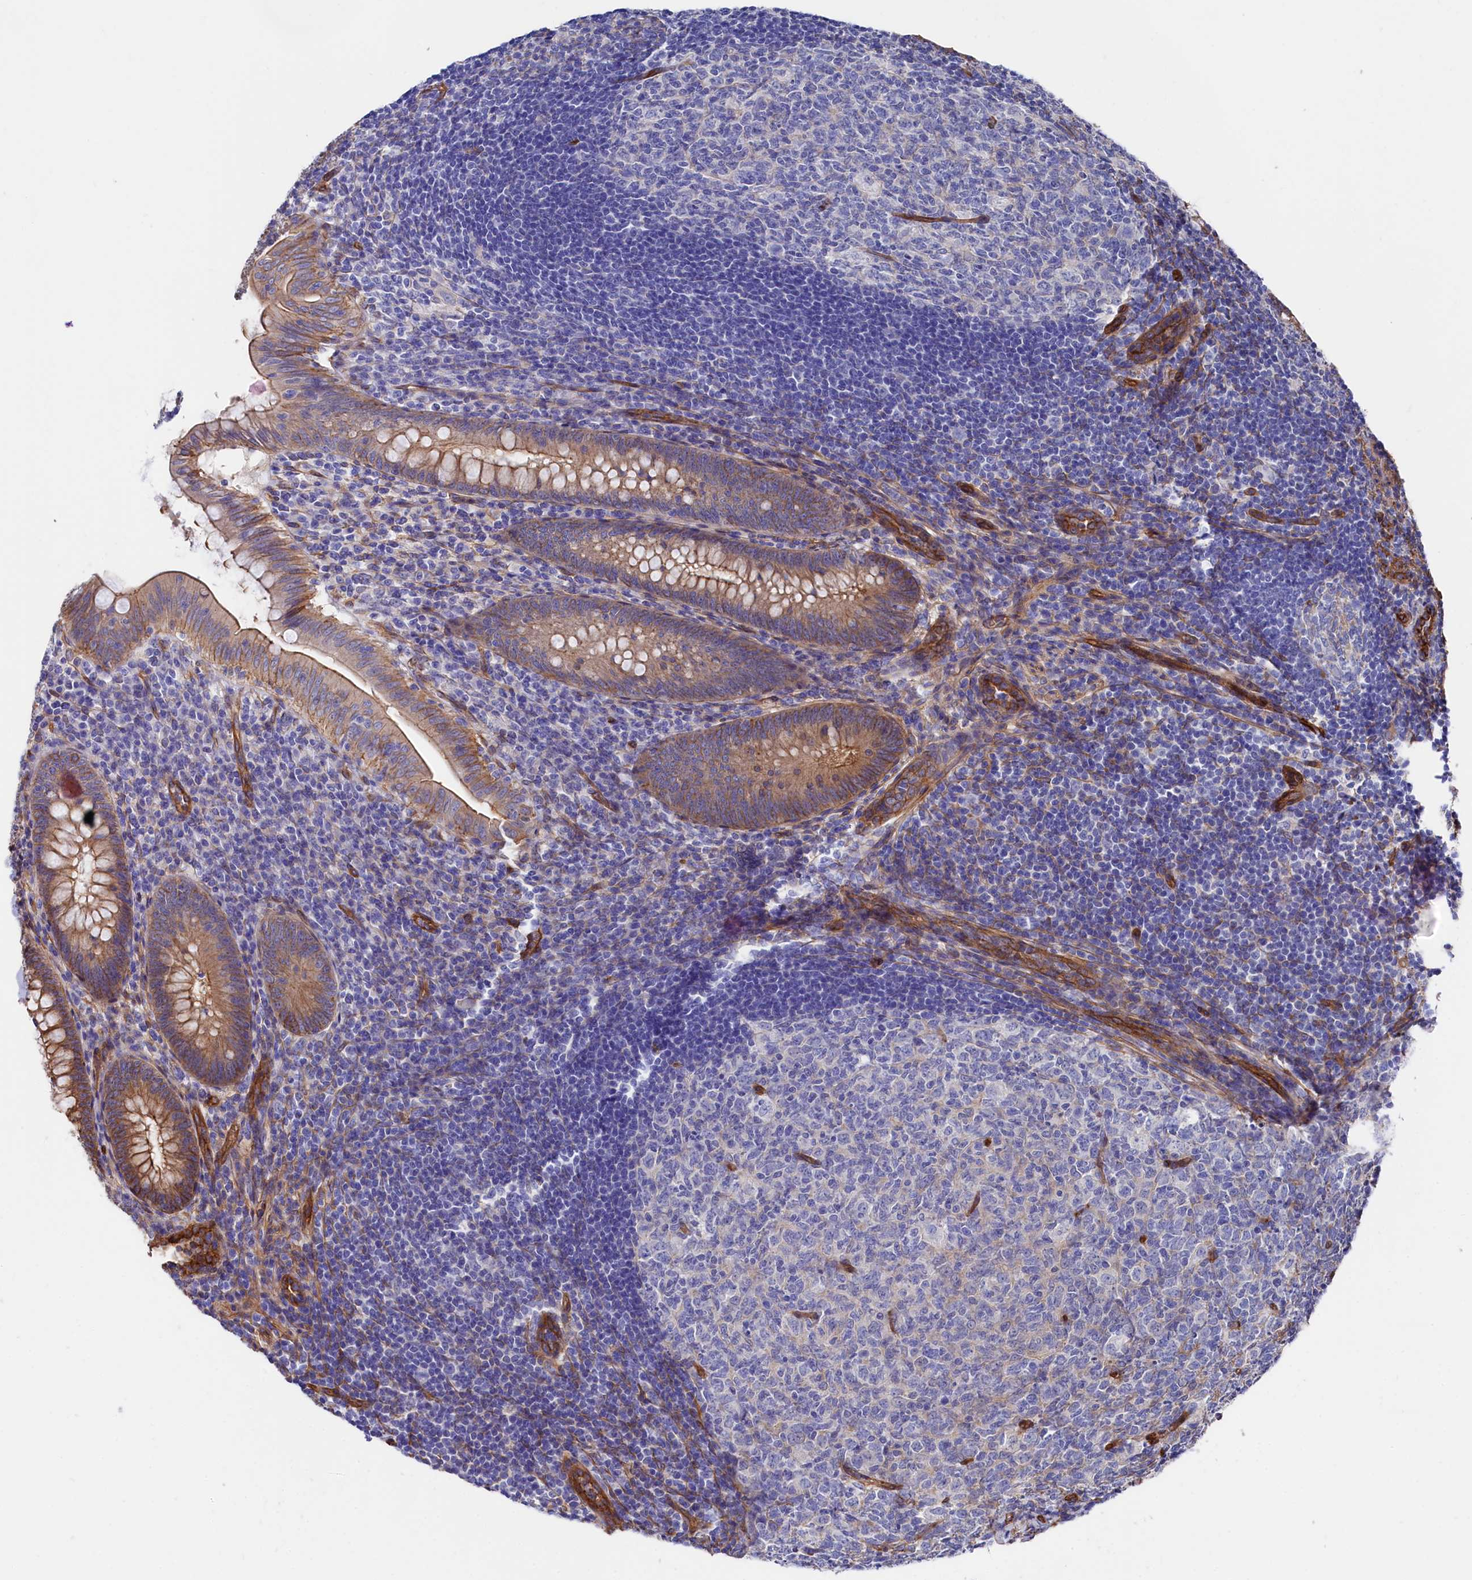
{"staining": {"intensity": "moderate", "quantity": ">75%", "location": "cytoplasmic/membranous"}, "tissue": "appendix", "cell_type": "Glandular cells", "image_type": "normal", "snomed": [{"axis": "morphology", "description": "Normal tissue, NOS"}, {"axis": "topography", "description": "Appendix"}], "caption": "Immunohistochemical staining of unremarkable human appendix shows moderate cytoplasmic/membranous protein staining in approximately >75% of glandular cells. The protein is shown in brown color, while the nuclei are stained blue.", "gene": "TNKS1BP1", "patient": {"sex": "male", "age": 14}}